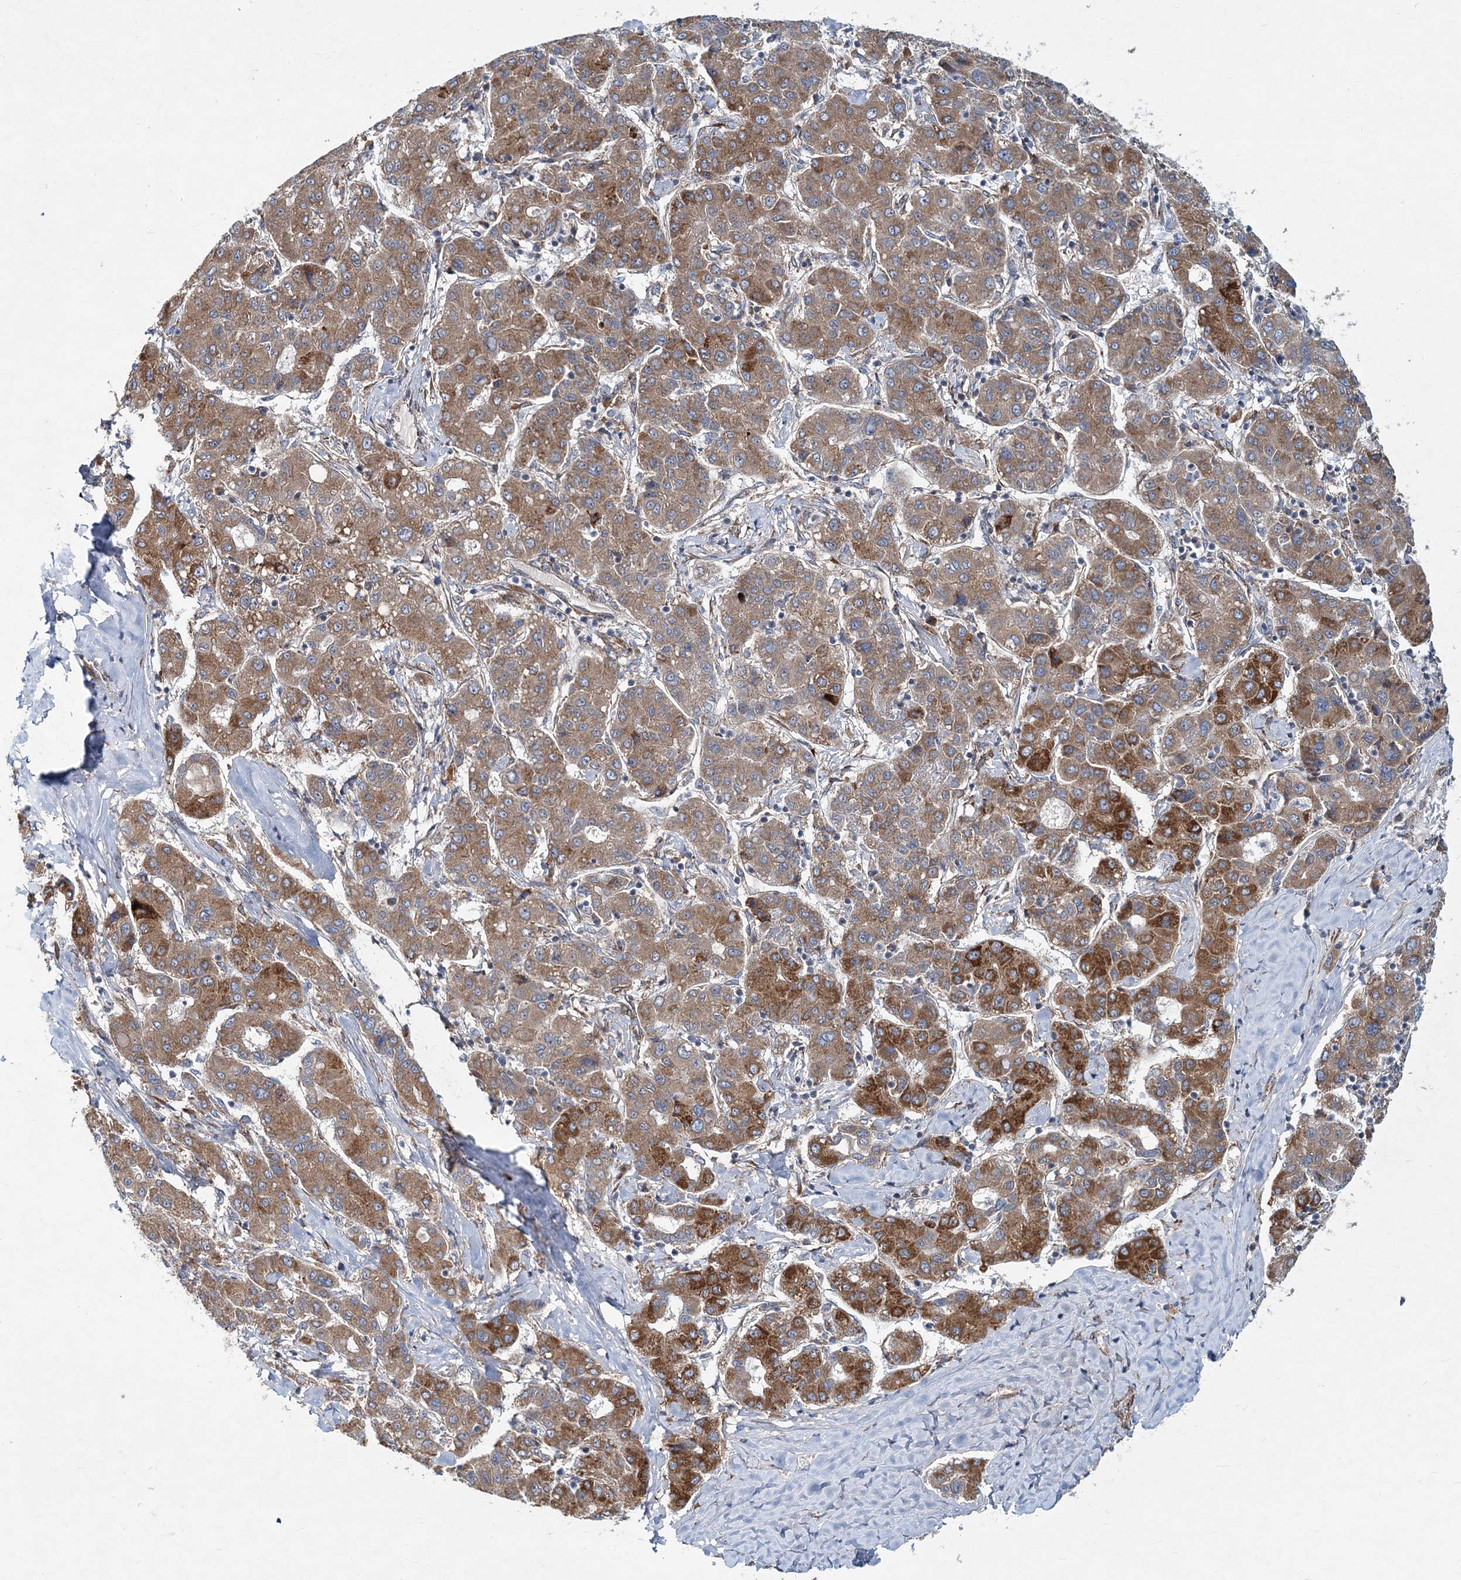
{"staining": {"intensity": "strong", "quantity": ">75%", "location": "cytoplasmic/membranous"}, "tissue": "liver cancer", "cell_type": "Tumor cells", "image_type": "cancer", "snomed": [{"axis": "morphology", "description": "Carcinoma, Hepatocellular, NOS"}, {"axis": "topography", "description": "Liver"}], "caption": "Liver hepatocellular carcinoma was stained to show a protein in brown. There is high levels of strong cytoplasmic/membranous expression in approximately >75% of tumor cells.", "gene": "NBAS", "patient": {"sex": "male", "age": 65}}